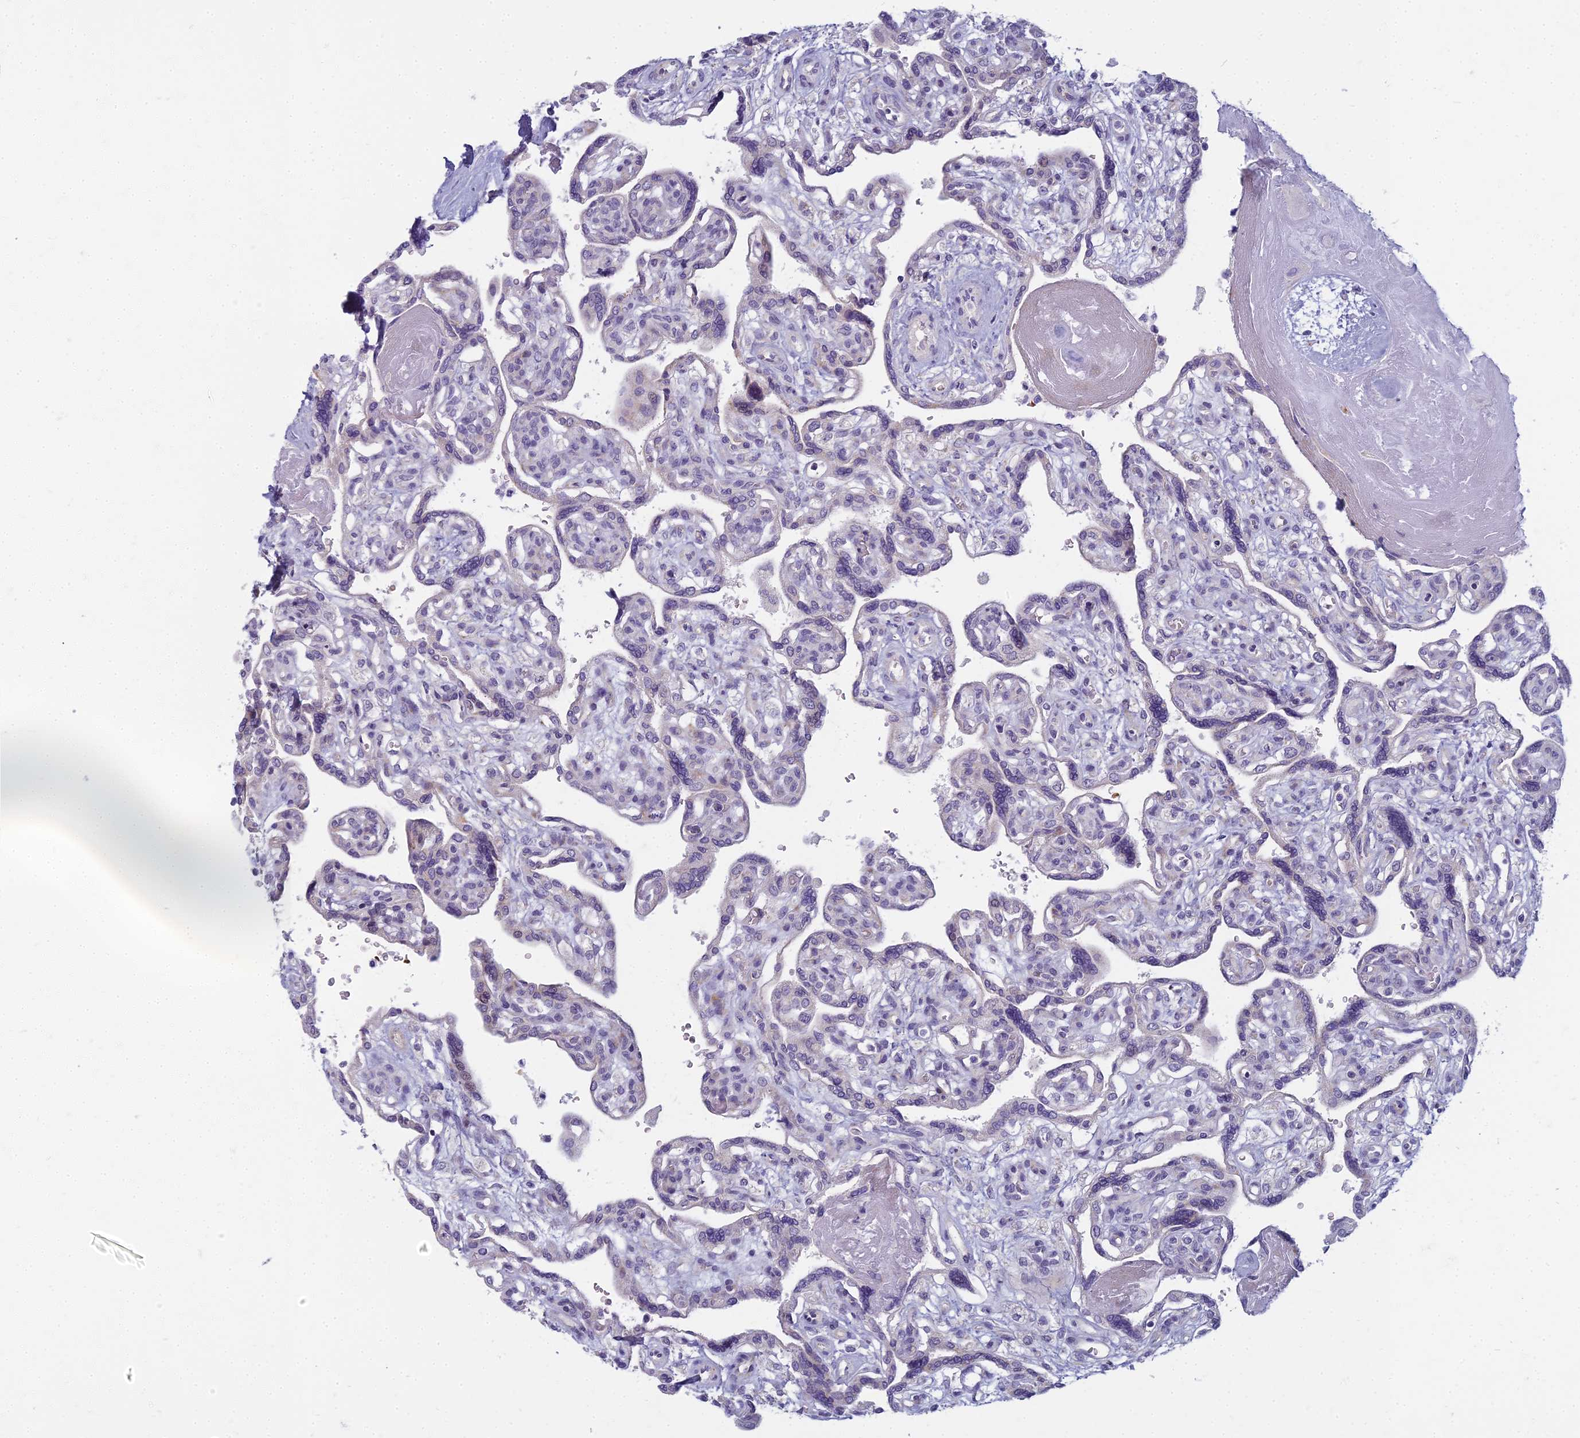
{"staining": {"intensity": "negative", "quantity": "none", "location": "none"}, "tissue": "placenta", "cell_type": "Trophoblastic cells", "image_type": "normal", "snomed": [{"axis": "morphology", "description": "Normal tissue, NOS"}, {"axis": "topography", "description": "Placenta"}], "caption": "An immunohistochemistry histopathology image of benign placenta is shown. There is no staining in trophoblastic cells of placenta.", "gene": "ARL15", "patient": {"sex": "female", "age": 39}}